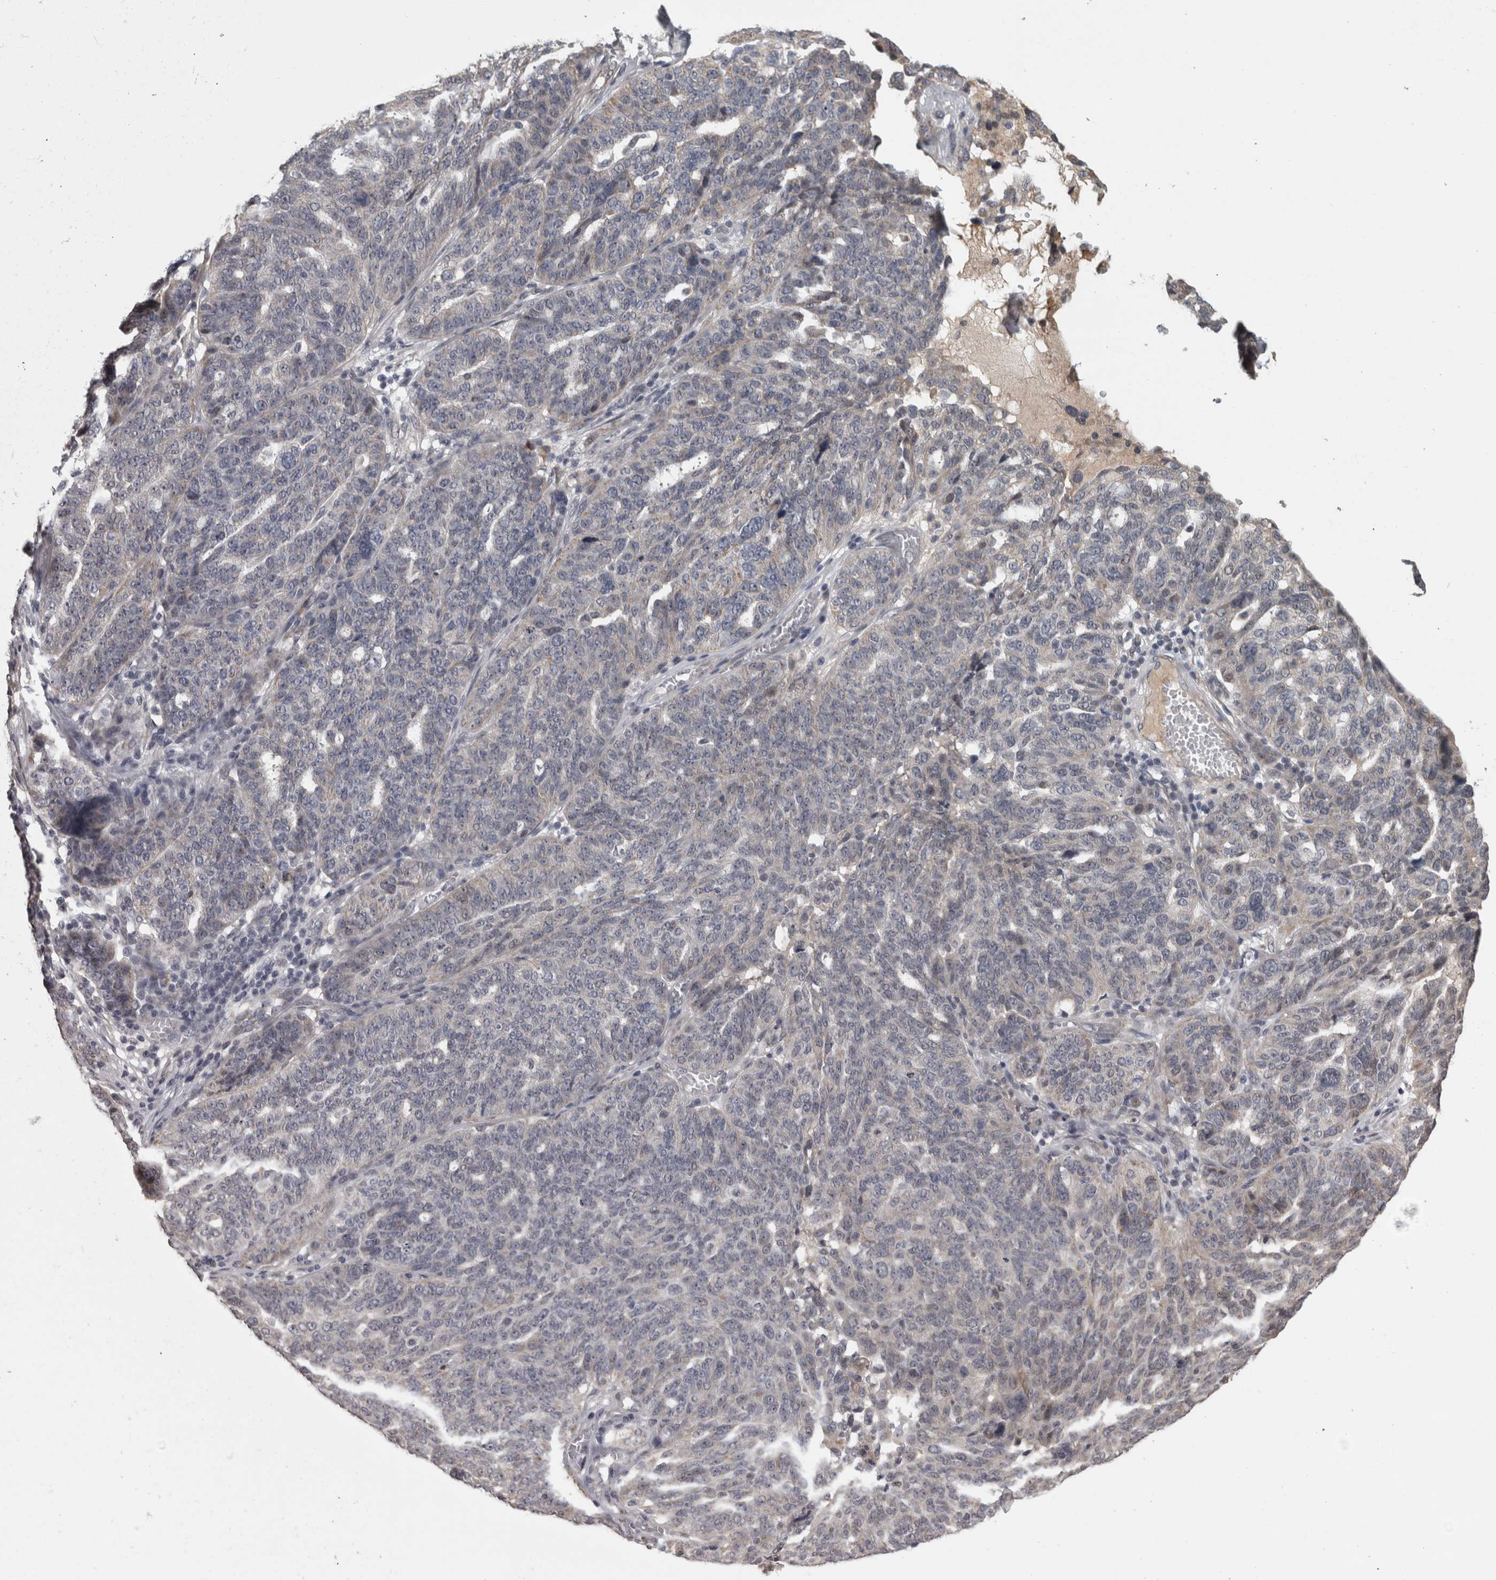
{"staining": {"intensity": "weak", "quantity": "<25%", "location": "cytoplasmic/membranous"}, "tissue": "ovarian cancer", "cell_type": "Tumor cells", "image_type": "cancer", "snomed": [{"axis": "morphology", "description": "Cystadenocarcinoma, serous, NOS"}, {"axis": "topography", "description": "Ovary"}], "caption": "Immunohistochemical staining of ovarian serous cystadenocarcinoma shows no significant expression in tumor cells.", "gene": "DBT", "patient": {"sex": "female", "age": 59}}